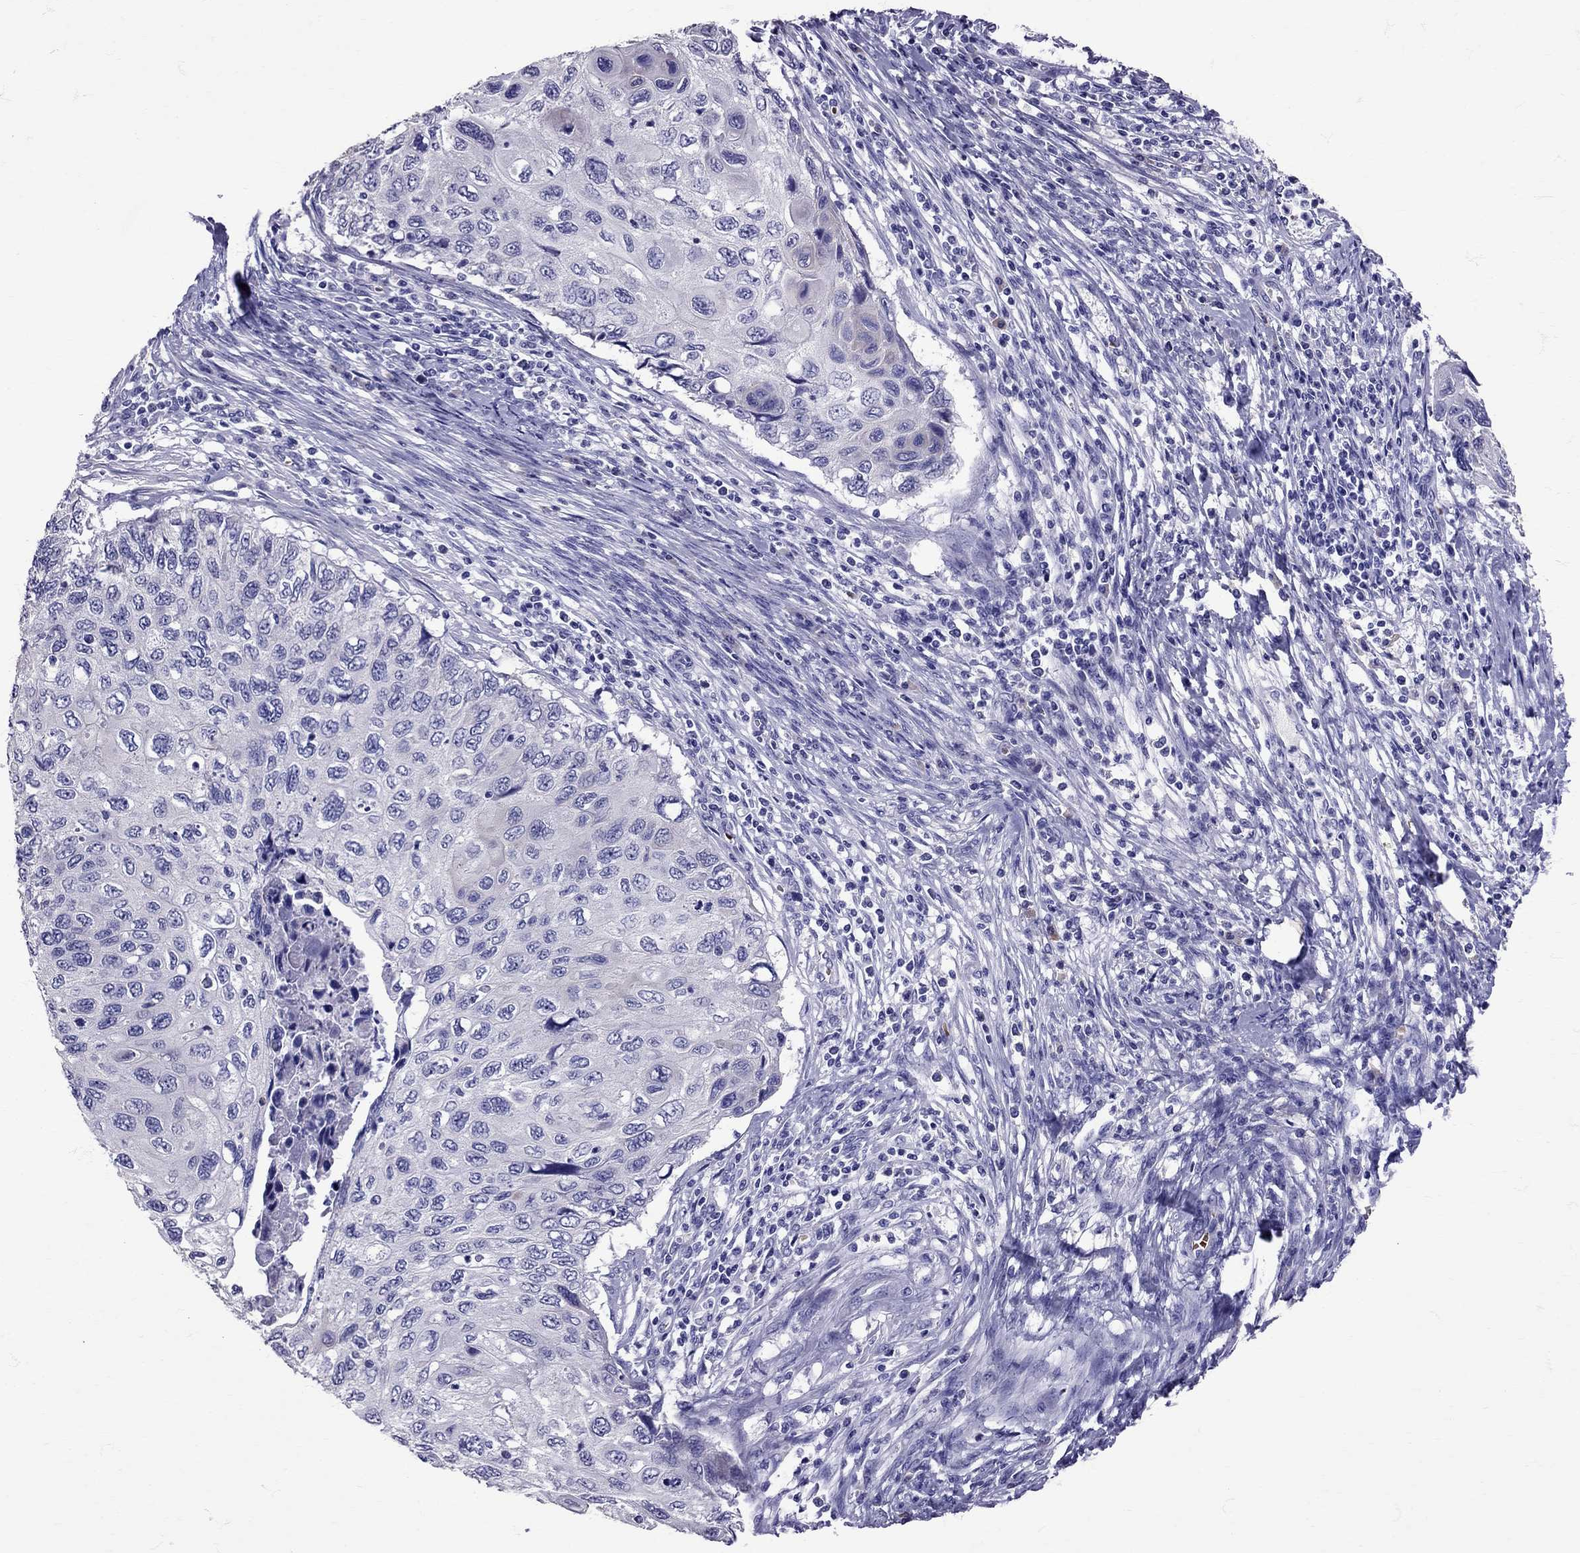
{"staining": {"intensity": "negative", "quantity": "none", "location": "none"}, "tissue": "cervical cancer", "cell_type": "Tumor cells", "image_type": "cancer", "snomed": [{"axis": "morphology", "description": "Squamous cell carcinoma, NOS"}, {"axis": "topography", "description": "Cervix"}], "caption": "The micrograph reveals no significant staining in tumor cells of cervical squamous cell carcinoma. Nuclei are stained in blue.", "gene": "TBR1", "patient": {"sex": "female", "age": 70}}